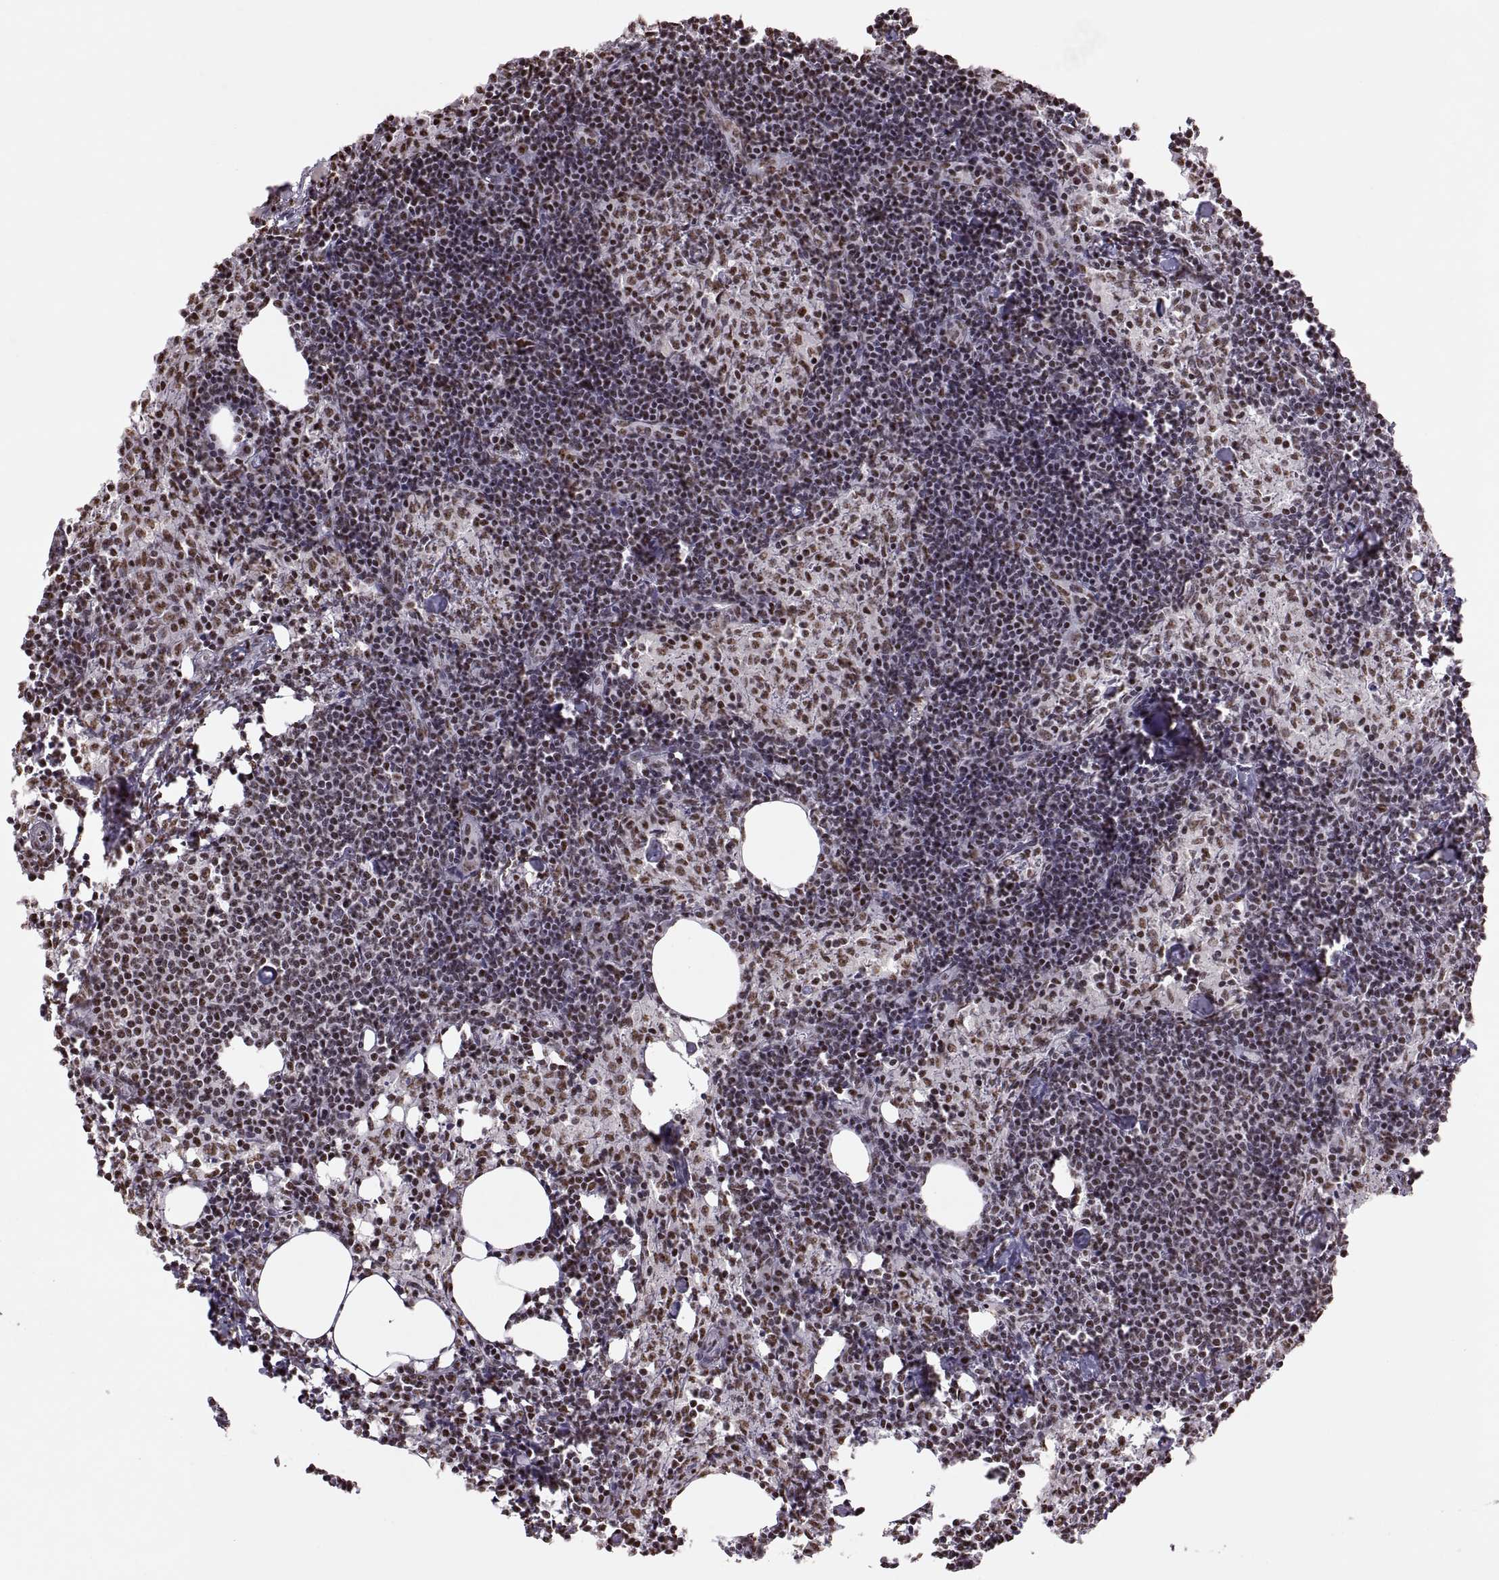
{"staining": {"intensity": "moderate", "quantity": "<25%", "location": "nuclear"}, "tissue": "lymph node", "cell_type": "Germinal center cells", "image_type": "normal", "snomed": [{"axis": "morphology", "description": "Normal tissue, NOS"}, {"axis": "topography", "description": "Lymph node"}], "caption": "Human lymph node stained with a brown dye exhibits moderate nuclear positive positivity in about <25% of germinal center cells.", "gene": "SNAI1", "patient": {"sex": "female", "age": 52}}